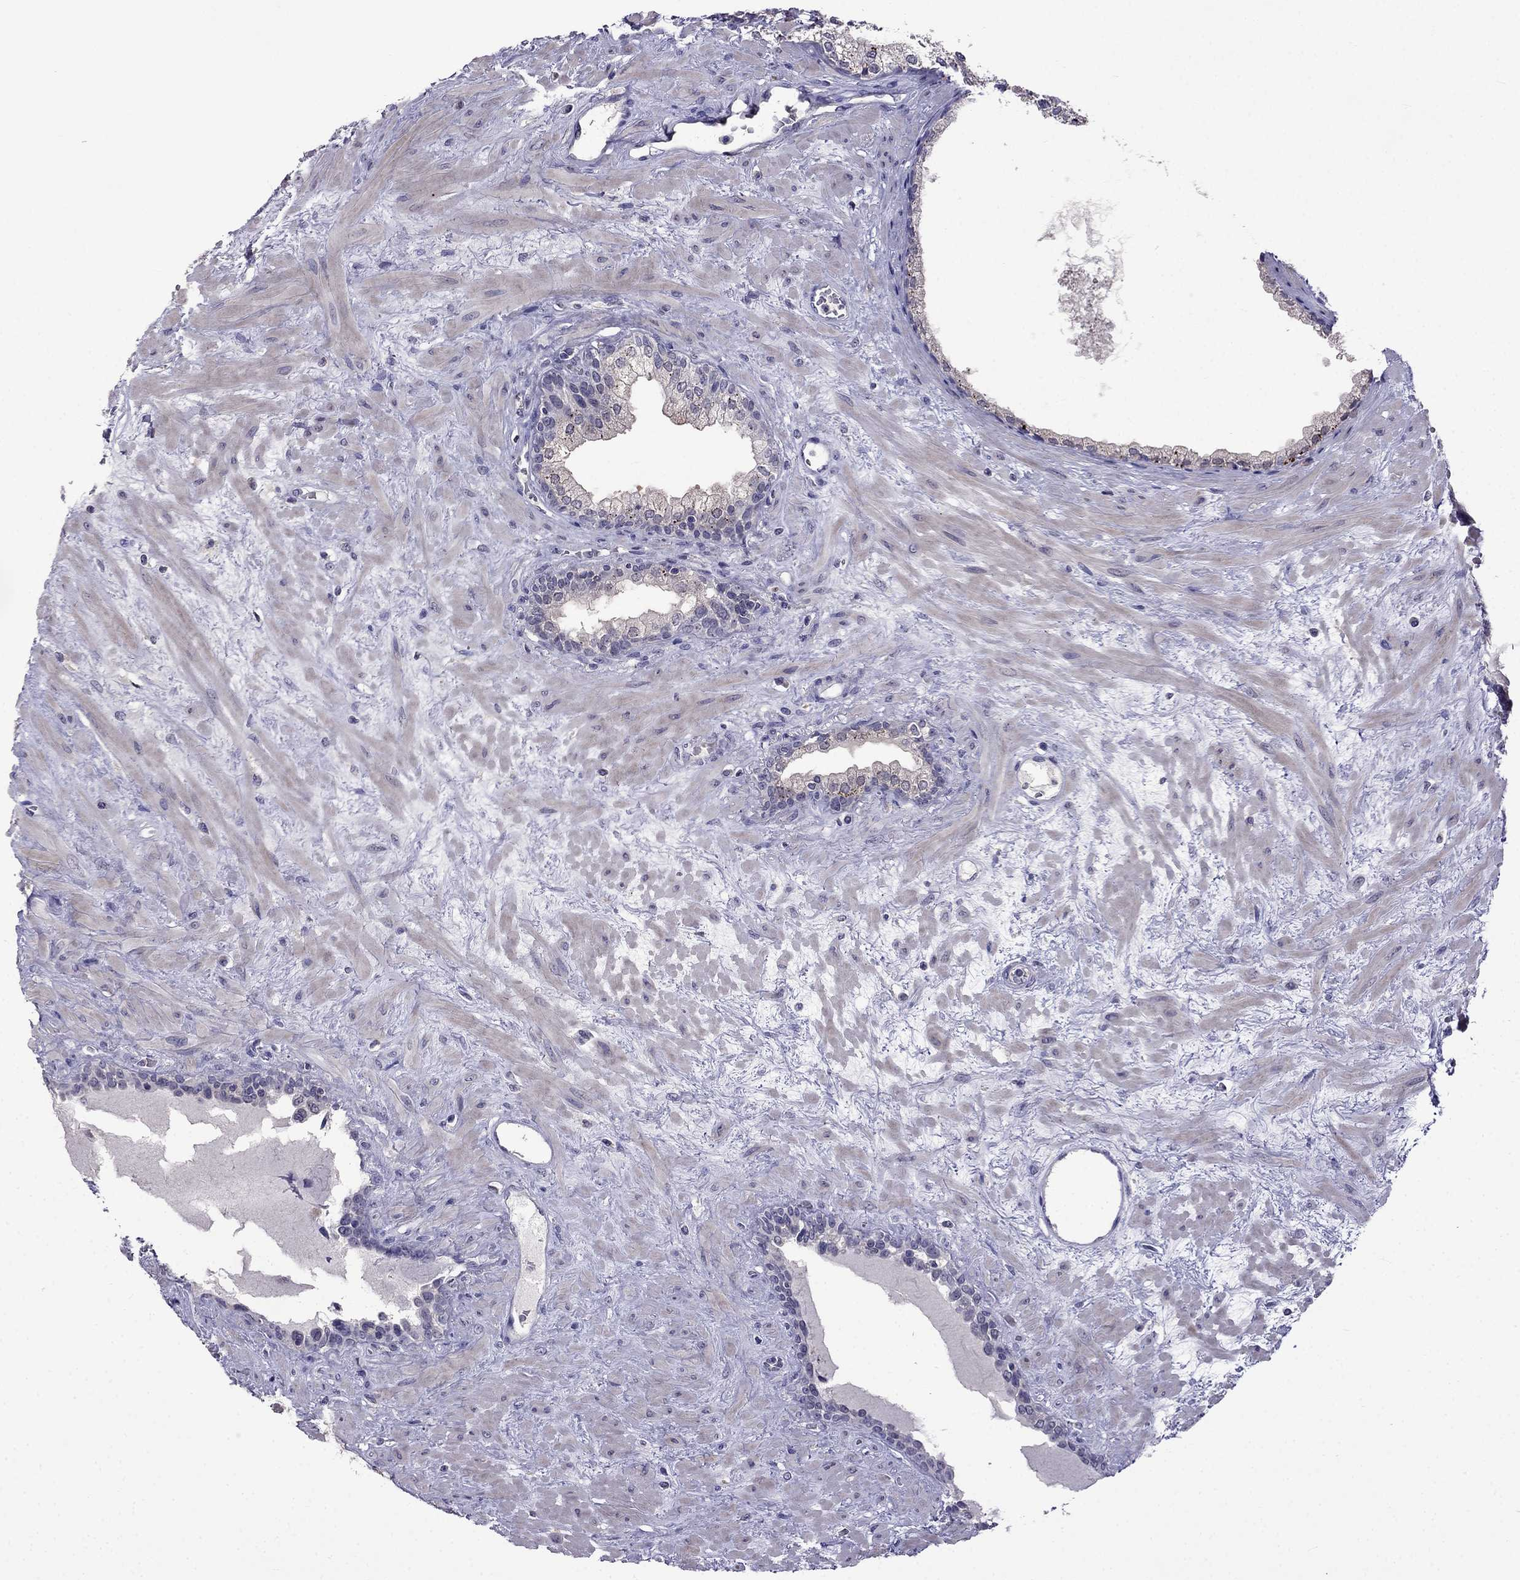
{"staining": {"intensity": "negative", "quantity": "none", "location": "none"}, "tissue": "prostate", "cell_type": "Glandular cells", "image_type": "normal", "snomed": [{"axis": "morphology", "description": "Normal tissue, NOS"}, {"axis": "topography", "description": "Prostate"}], "caption": "Protein analysis of unremarkable prostate shows no significant staining in glandular cells.", "gene": "AQP9", "patient": {"sex": "male", "age": 63}}